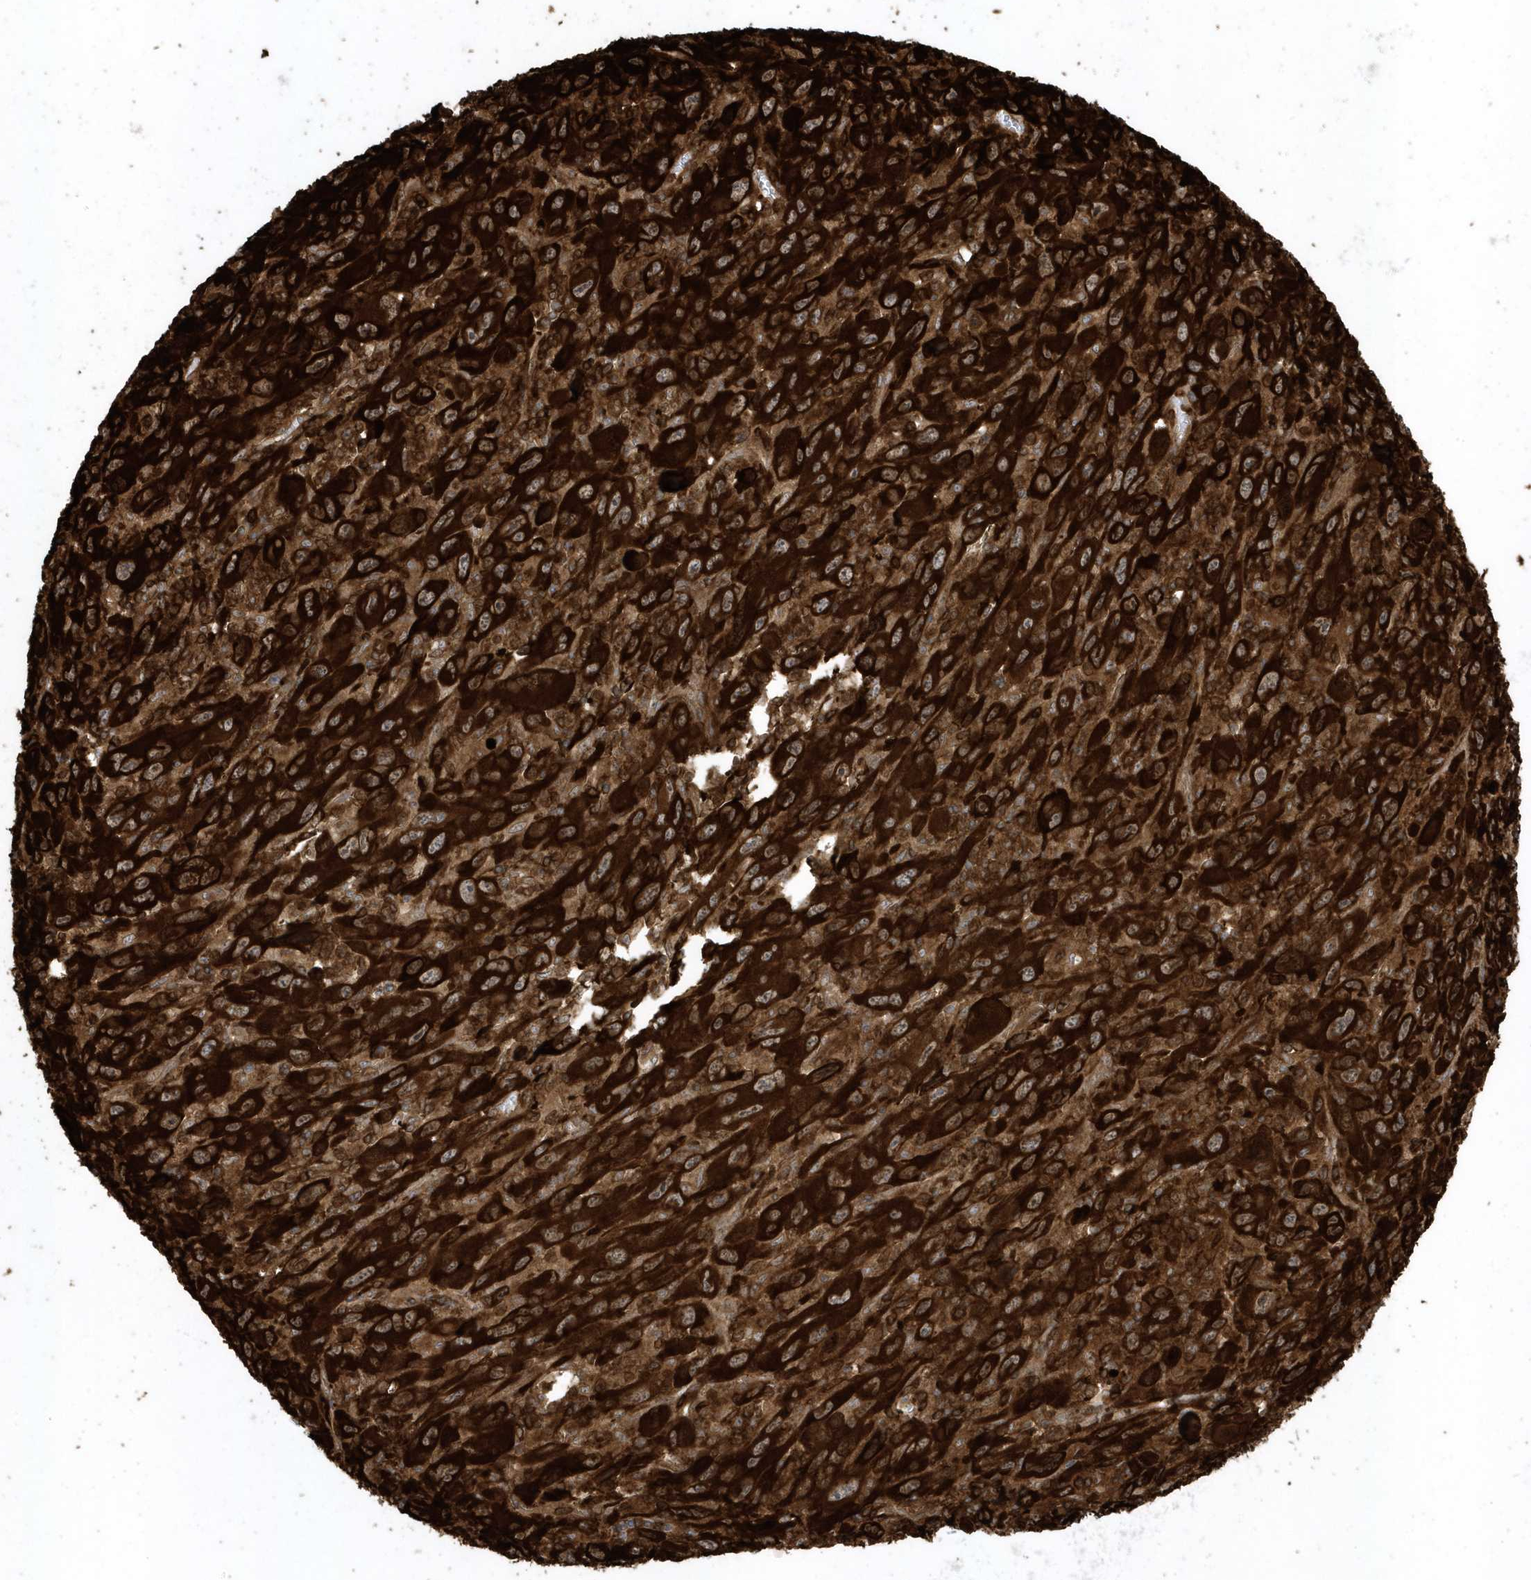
{"staining": {"intensity": "strong", "quantity": ">75%", "location": "cytoplasmic/membranous"}, "tissue": "melanoma", "cell_type": "Tumor cells", "image_type": "cancer", "snomed": [{"axis": "morphology", "description": "Malignant melanoma, Metastatic site"}, {"axis": "topography", "description": "Skin"}], "caption": "A high amount of strong cytoplasmic/membranous positivity is appreciated in approximately >75% of tumor cells in malignant melanoma (metastatic site) tissue.", "gene": "CLCN6", "patient": {"sex": "female", "age": 56}}